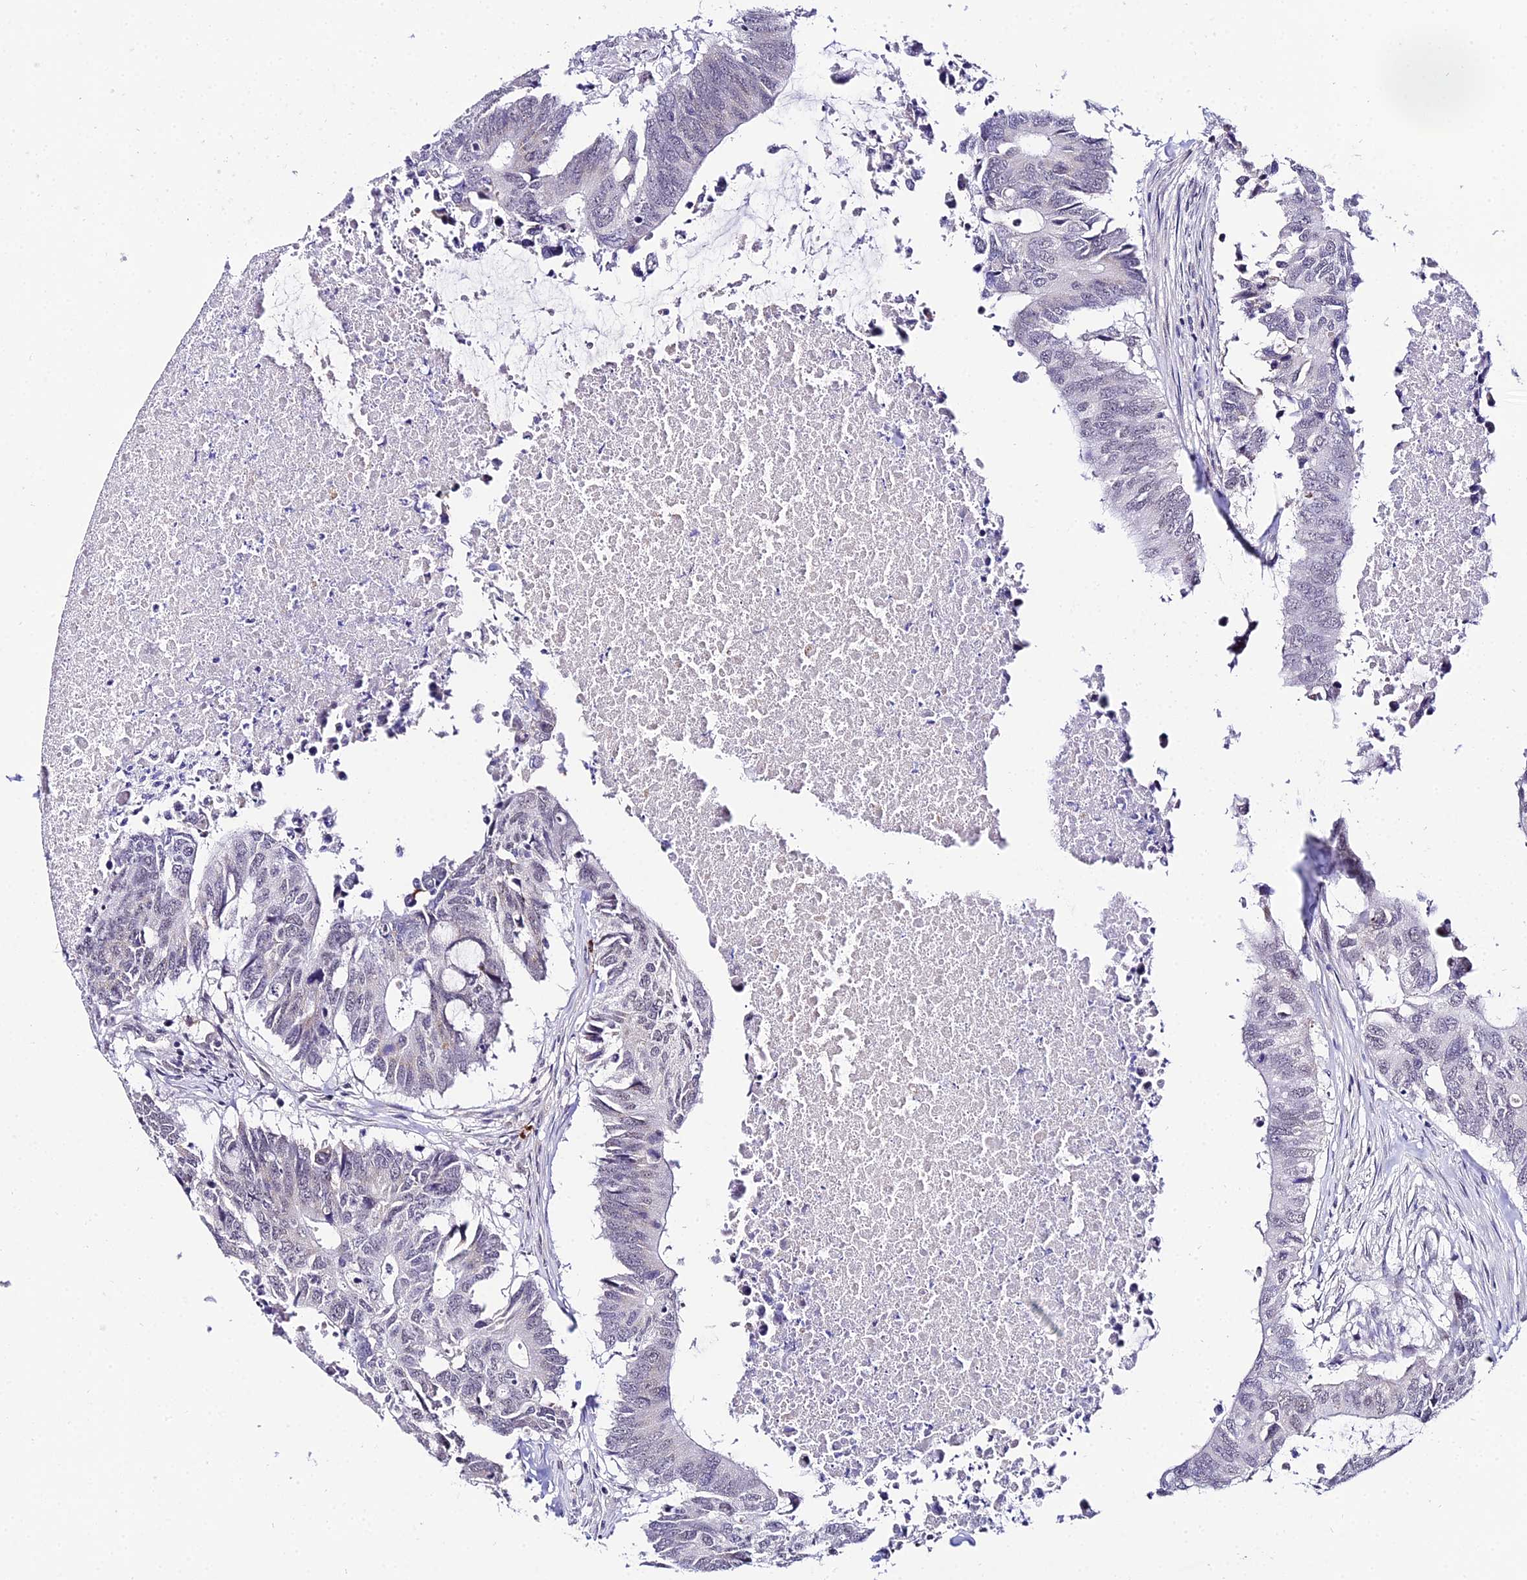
{"staining": {"intensity": "negative", "quantity": "none", "location": "none"}, "tissue": "colorectal cancer", "cell_type": "Tumor cells", "image_type": "cancer", "snomed": [{"axis": "morphology", "description": "Adenocarcinoma, NOS"}, {"axis": "topography", "description": "Colon"}], "caption": "Immunohistochemical staining of adenocarcinoma (colorectal) reveals no significant expression in tumor cells.", "gene": "POLR2I", "patient": {"sex": "male", "age": 71}}